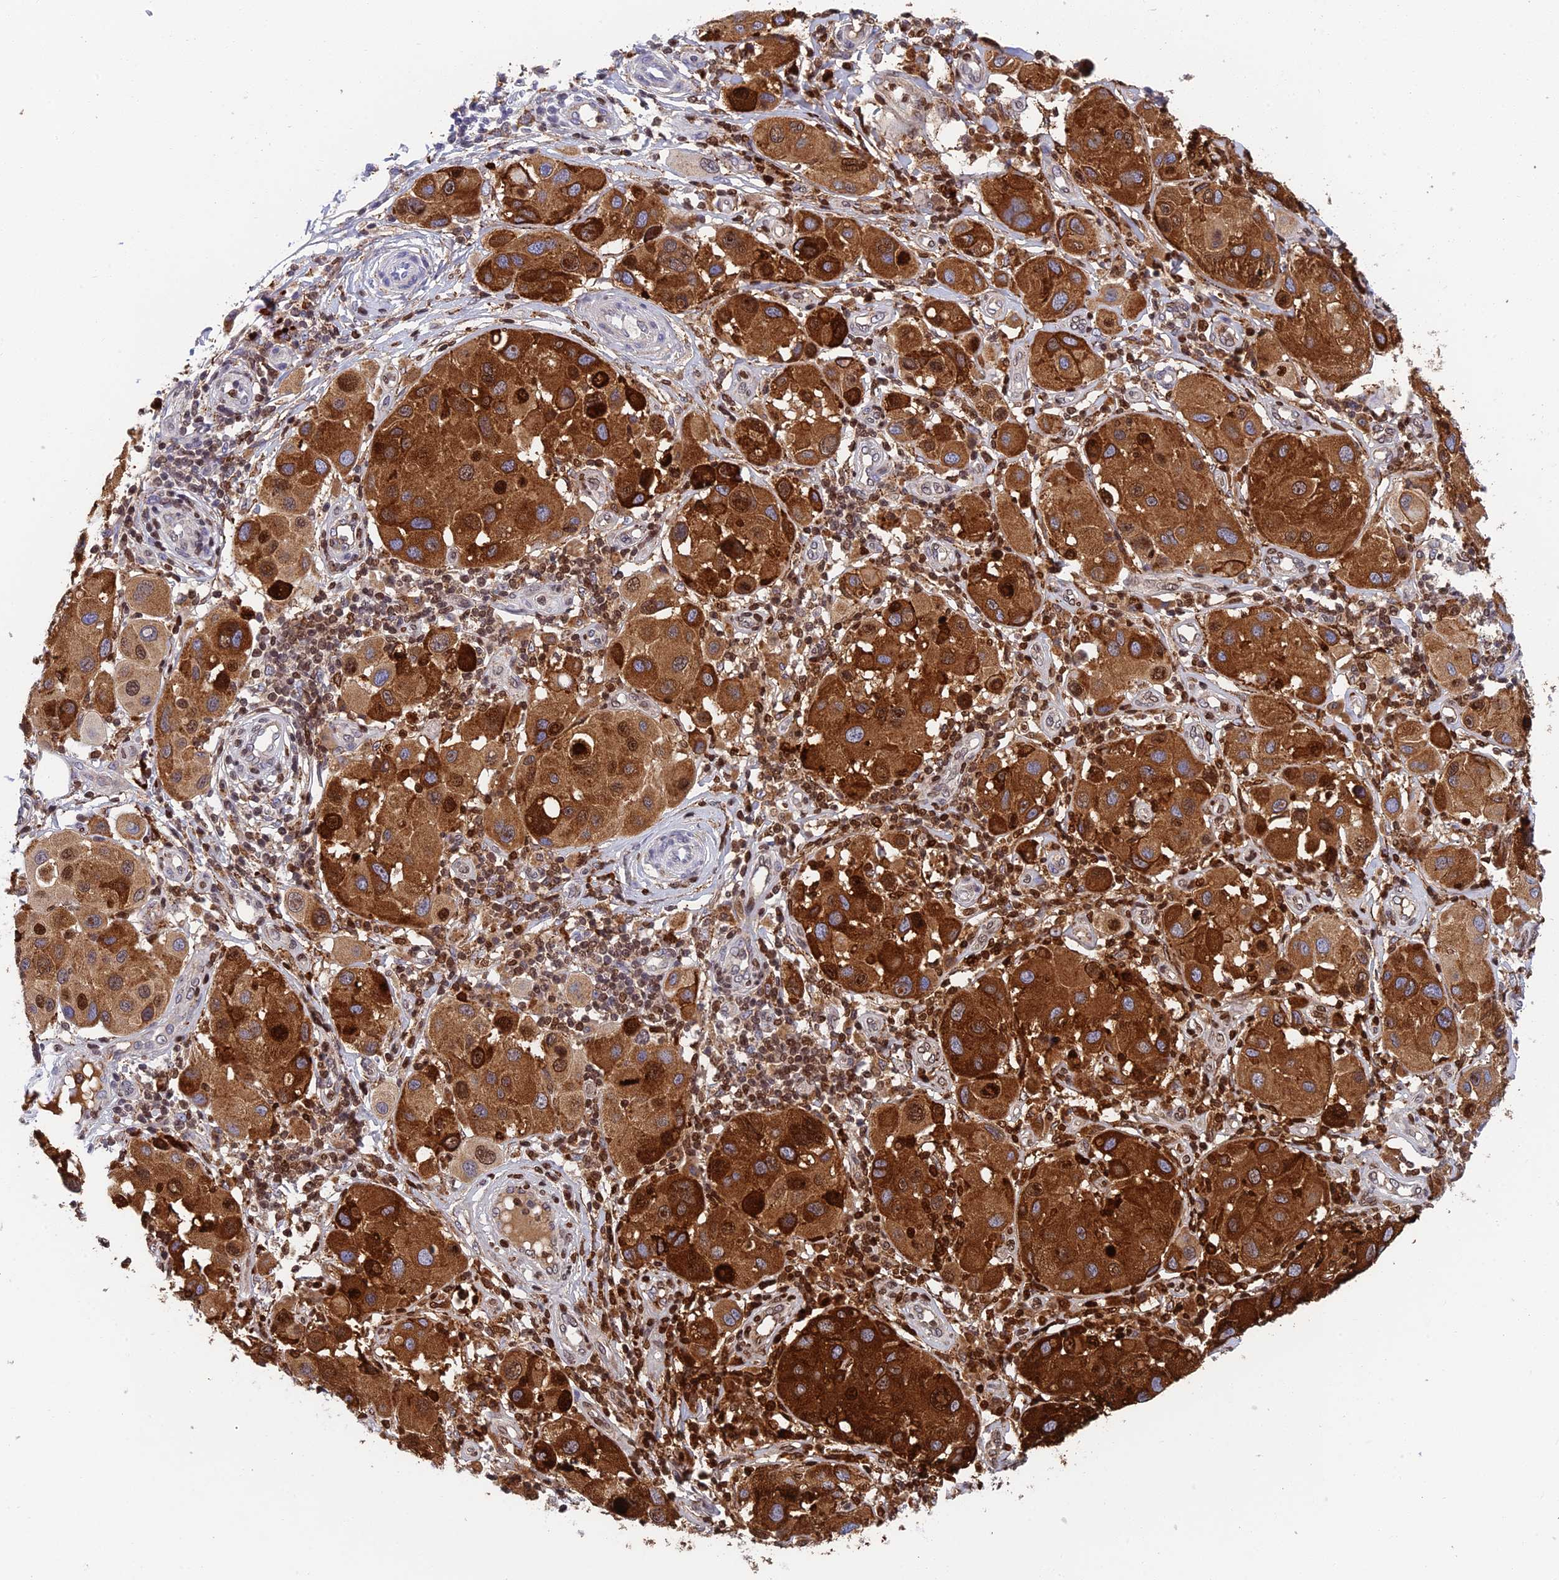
{"staining": {"intensity": "strong", "quantity": ">75%", "location": "cytoplasmic/membranous"}, "tissue": "melanoma", "cell_type": "Tumor cells", "image_type": "cancer", "snomed": [{"axis": "morphology", "description": "Malignant melanoma, Metastatic site"}, {"axis": "topography", "description": "Skin"}], "caption": "A high amount of strong cytoplasmic/membranous positivity is present in approximately >75% of tumor cells in melanoma tissue.", "gene": "ADAMTS13", "patient": {"sex": "male", "age": 41}}